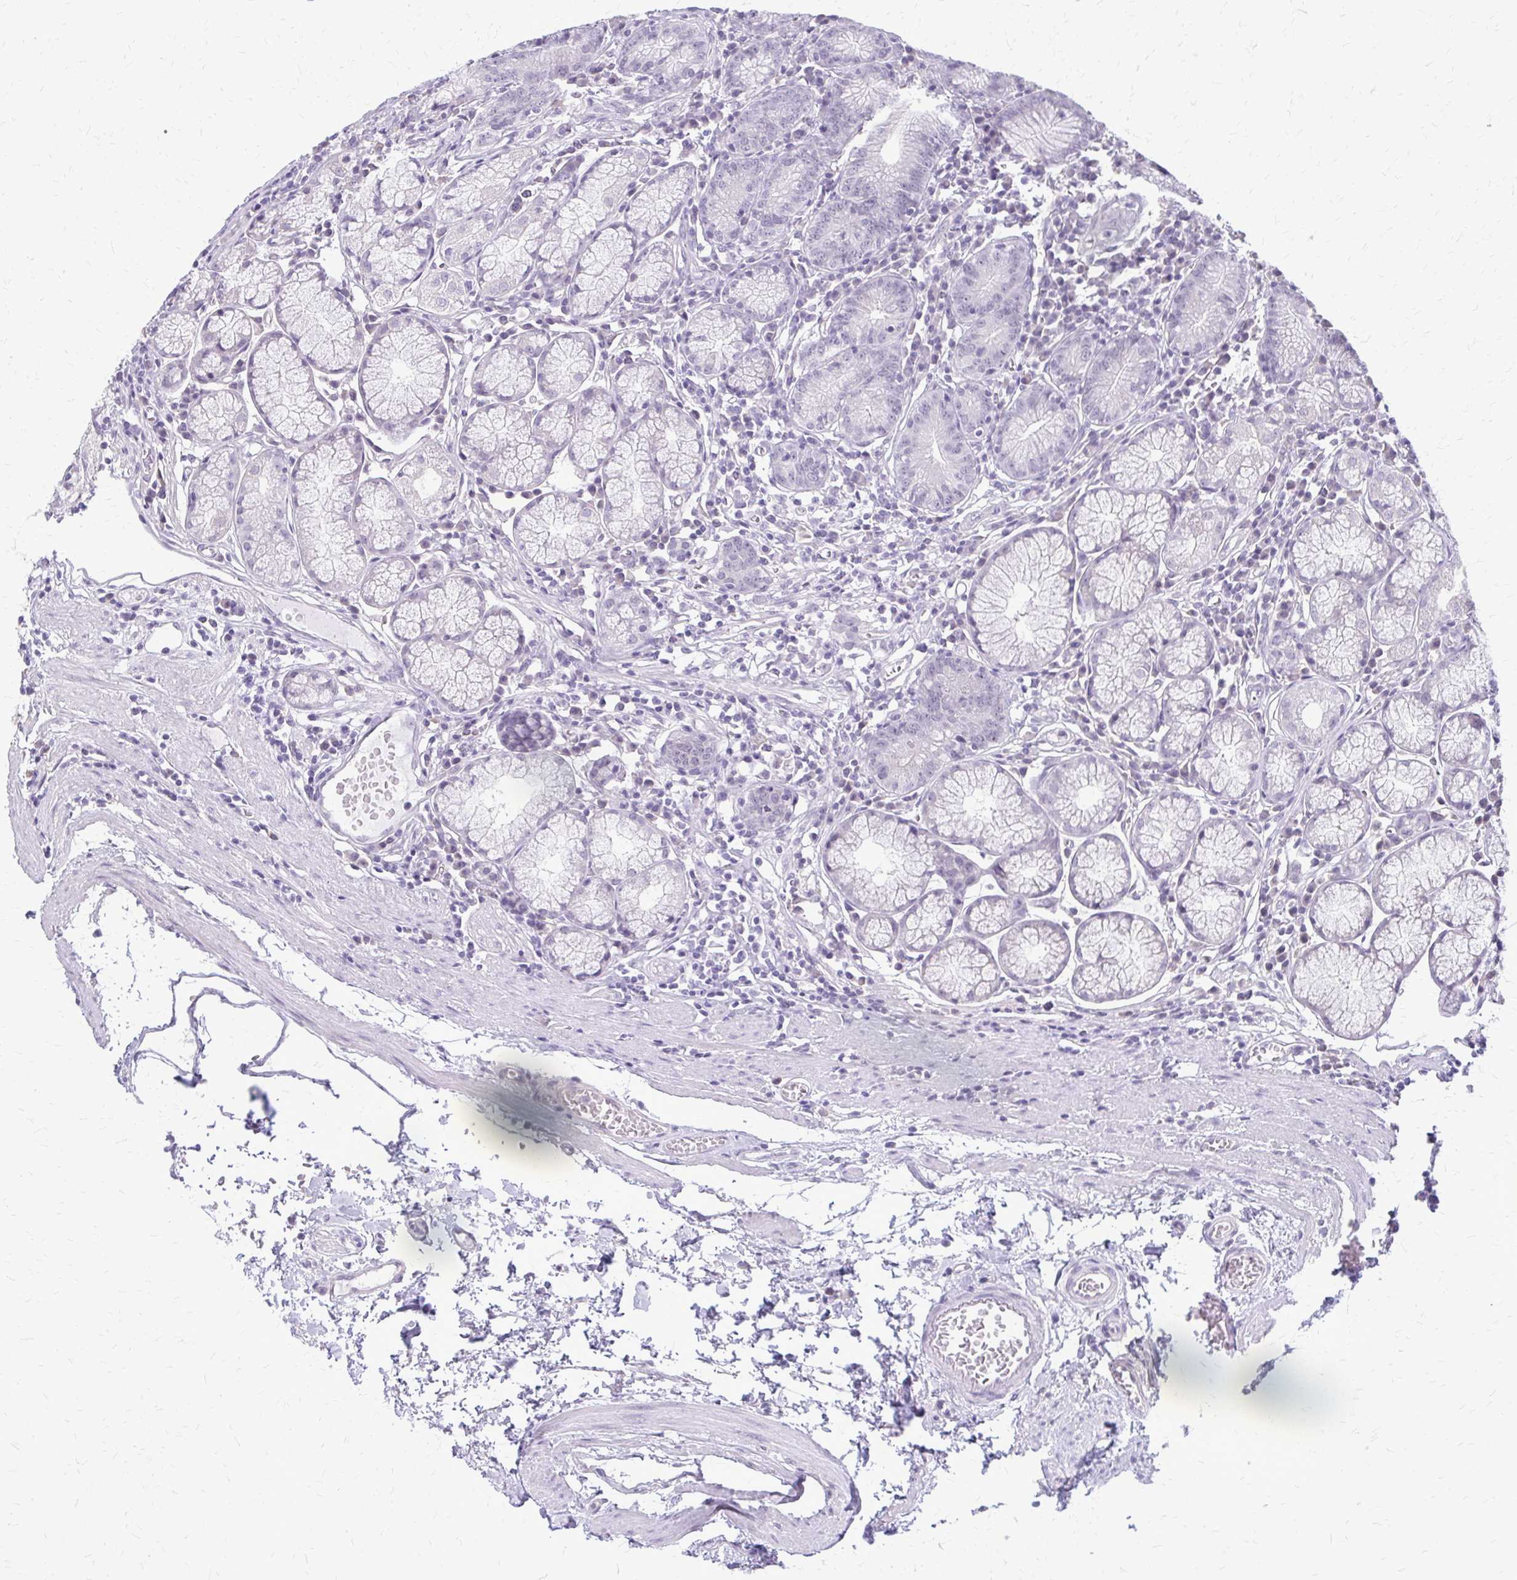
{"staining": {"intensity": "negative", "quantity": "none", "location": "none"}, "tissue": "stomach", "cell_type": "Glandular cells", "image_type": "normal", "snomed": [{"axis": "morphology", "description": "Normal tissue, NOS"}, {"axis": "topography", "description": "Stomach"}], "caption": "Micrograph shows no significant protein staining in glandular cells of normal stomach.", "gene": "PLCB1", "patient": {"sex": "male", "age": 55}}